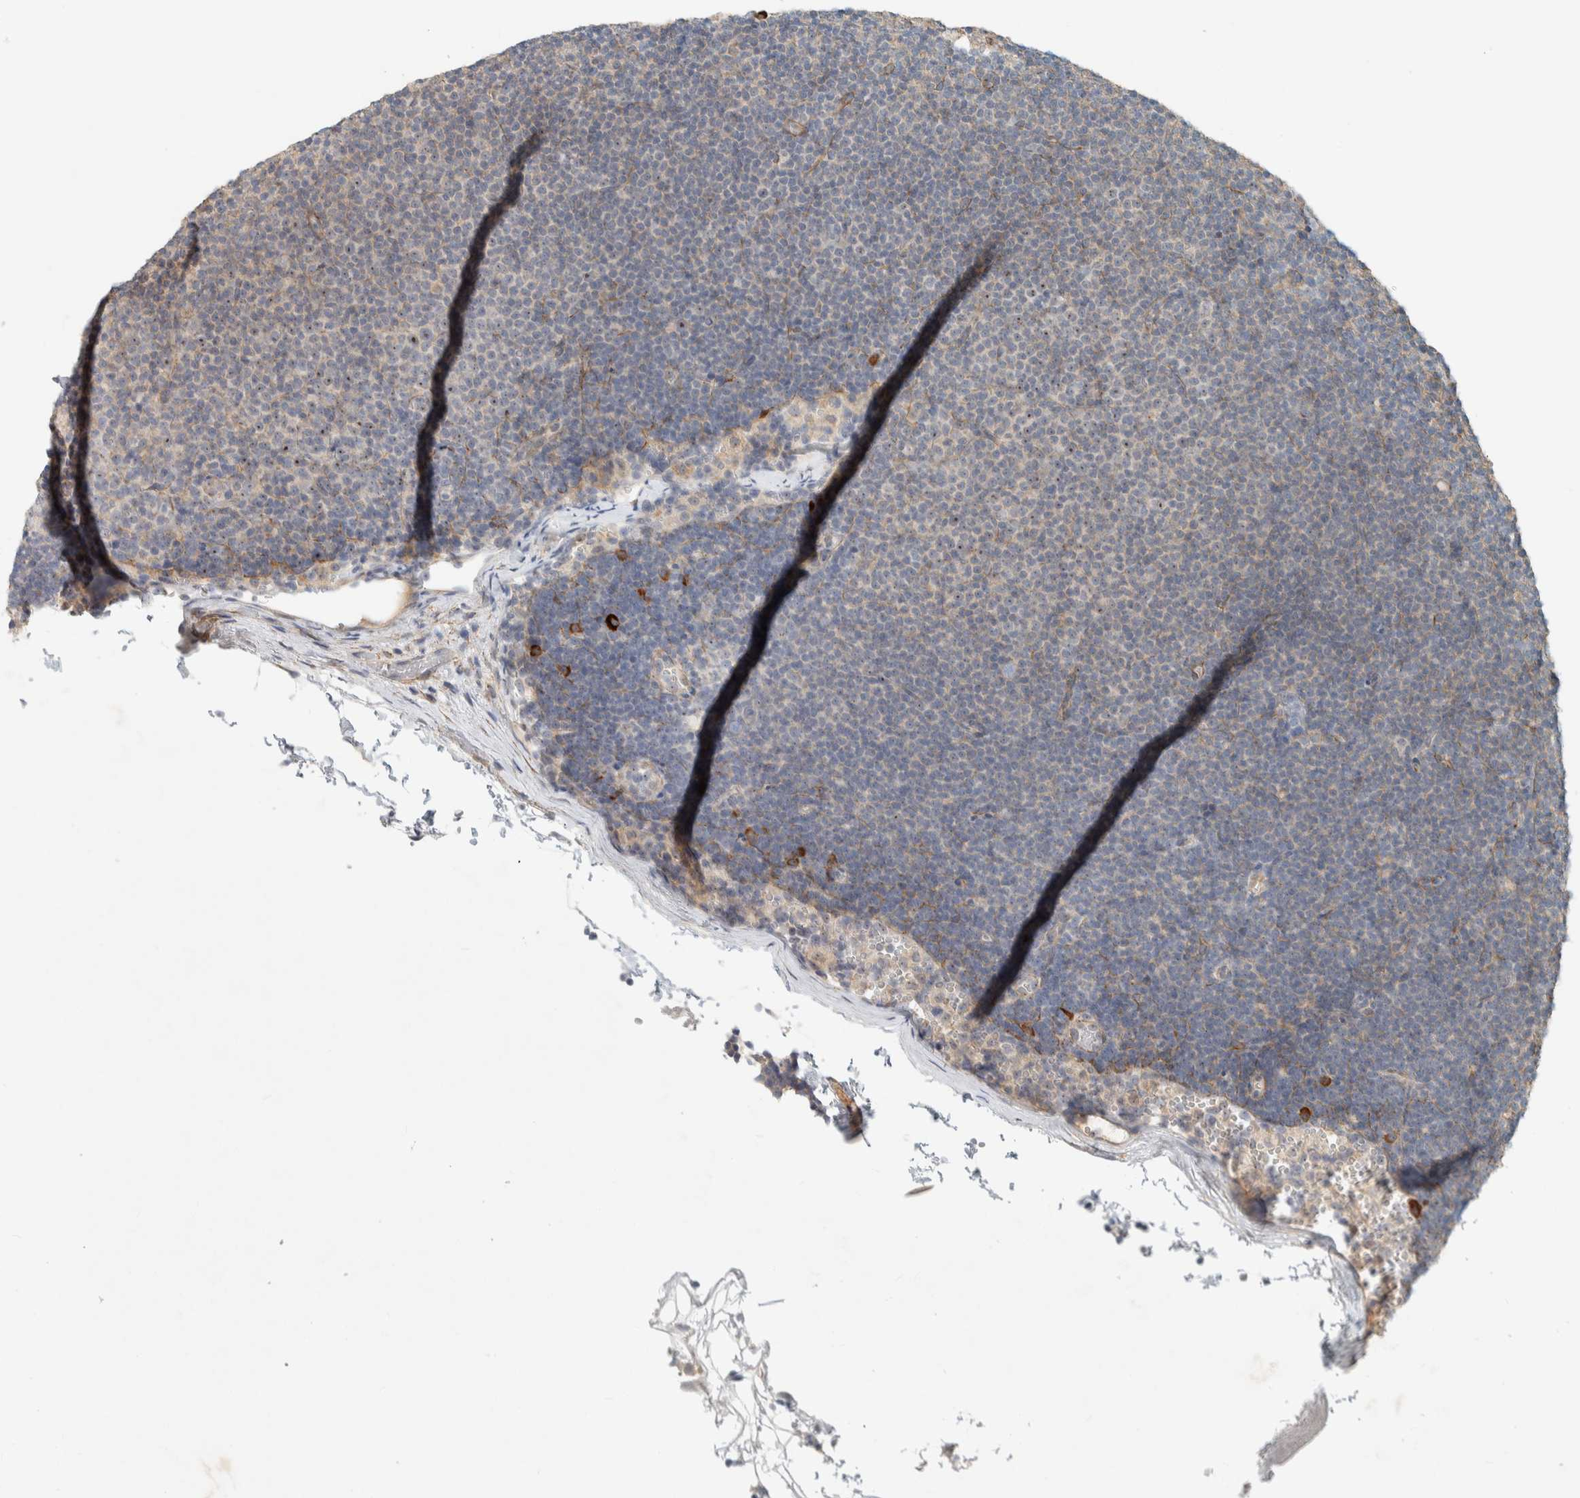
{"staining": {"intensity": "negative", "quantity": "none", "location": "none"}, "tissue": "lymphoma", "cell_type": "Tumor cells", "image_type": "cancer", "snomed": [{"axis": "morphology", "description": "Malignant lymphoma, non-Hodgkin's type, Low grade"}, {"axis": "topography", "description": "Lymph node"}], "caption": "The photomicrograph demonstrates no staining of tumor cells in lymphoma.", "gene": "KLHL40", "patient": {"sex": "female", "age": 53}}